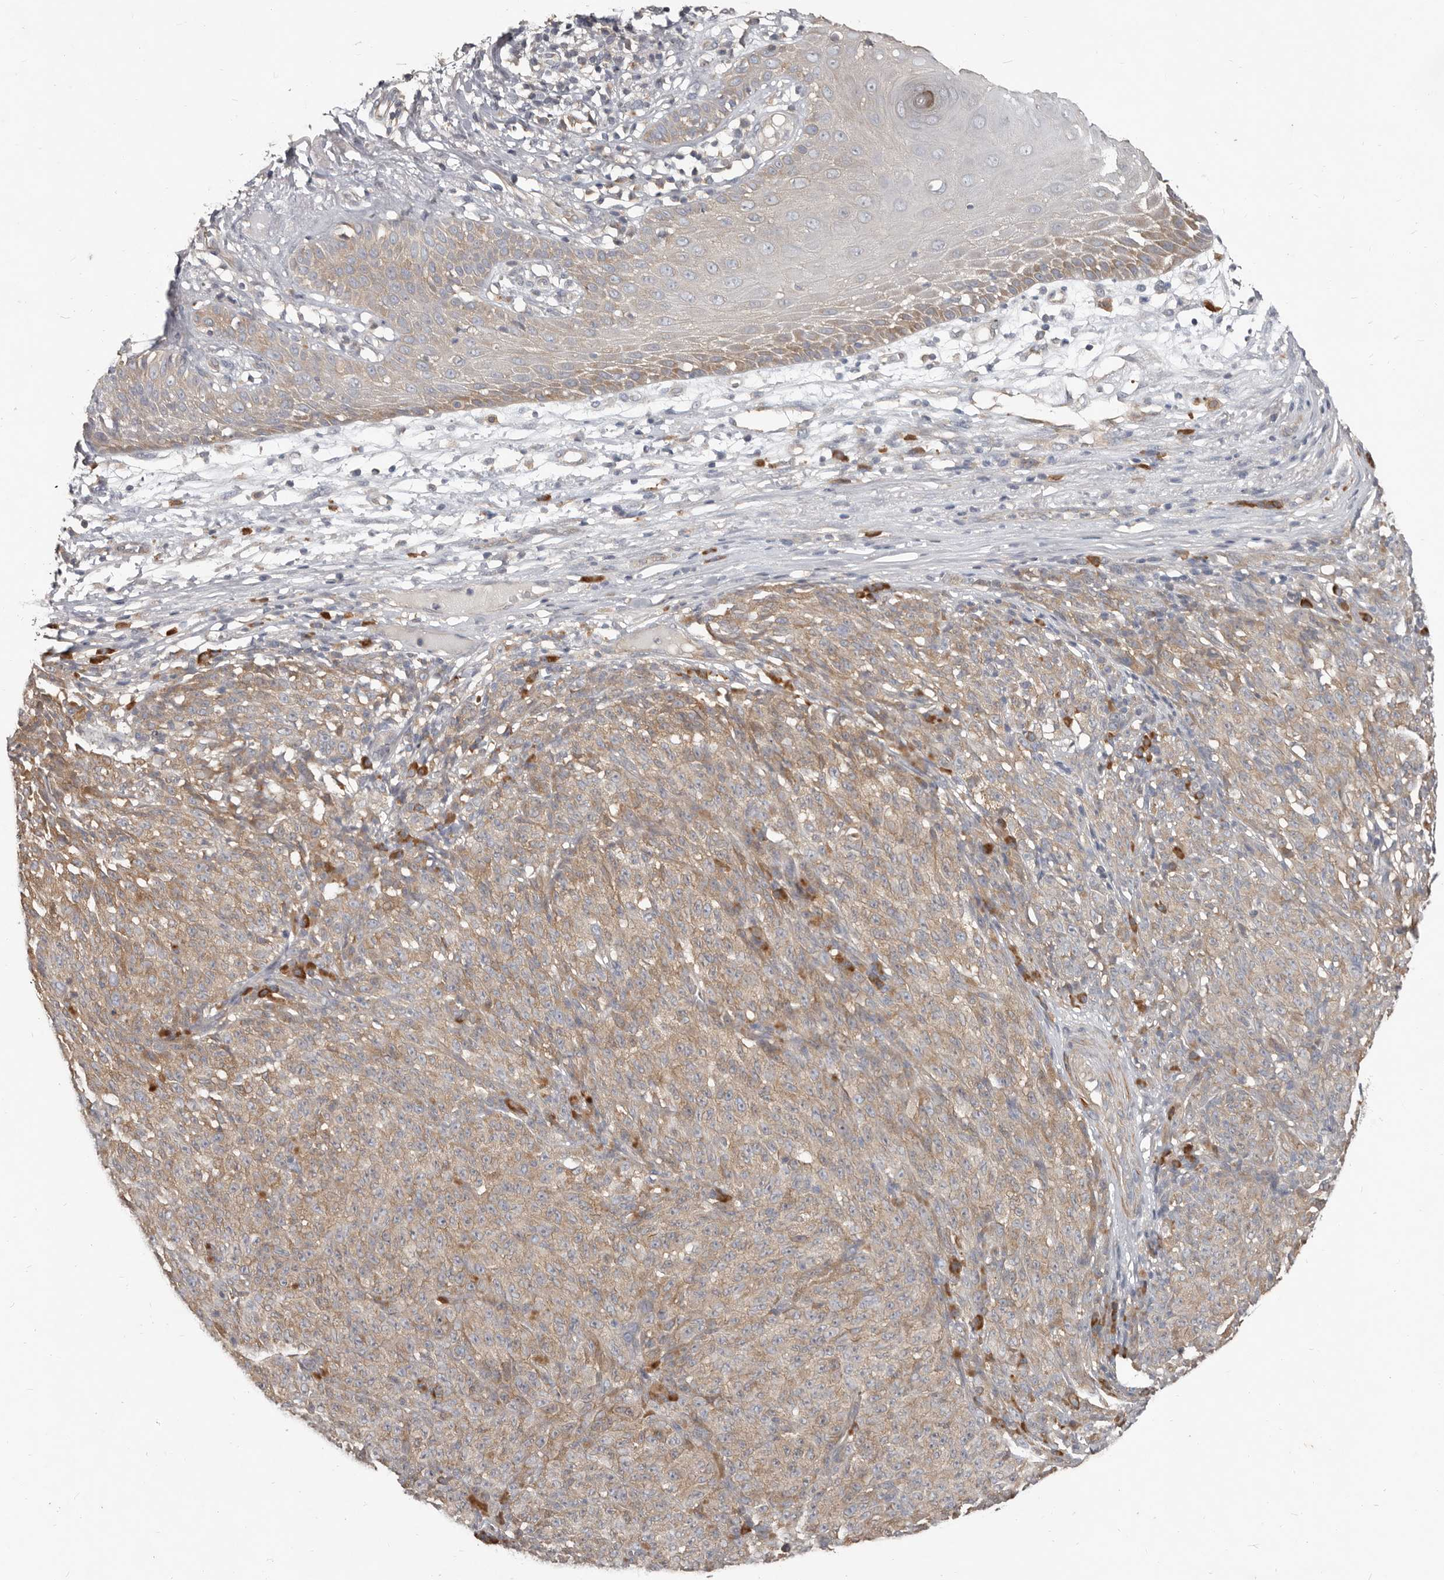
{"staining": {"intensity": "weak", "quantity": ">75%", "location": "cytoplasmic/membranous"}, "tissue": "melanoma", "cell_type": "Tumor cells", "image_type": "cancer", "snomed": [{"axis": "morphology", "description": "Malignant melanoma, NOS"}, {"axis": "topography", "description": "Skin"}], "caption": "Immunohistochemistry image of malignant melanoma stained for a protein (brown), which shows low levels of weak cytoplasmic/membranous expression in approximately >75% of tumor cells.", "gene": "AKNAD1", "patient": {"sex": "female", "age": 82}}